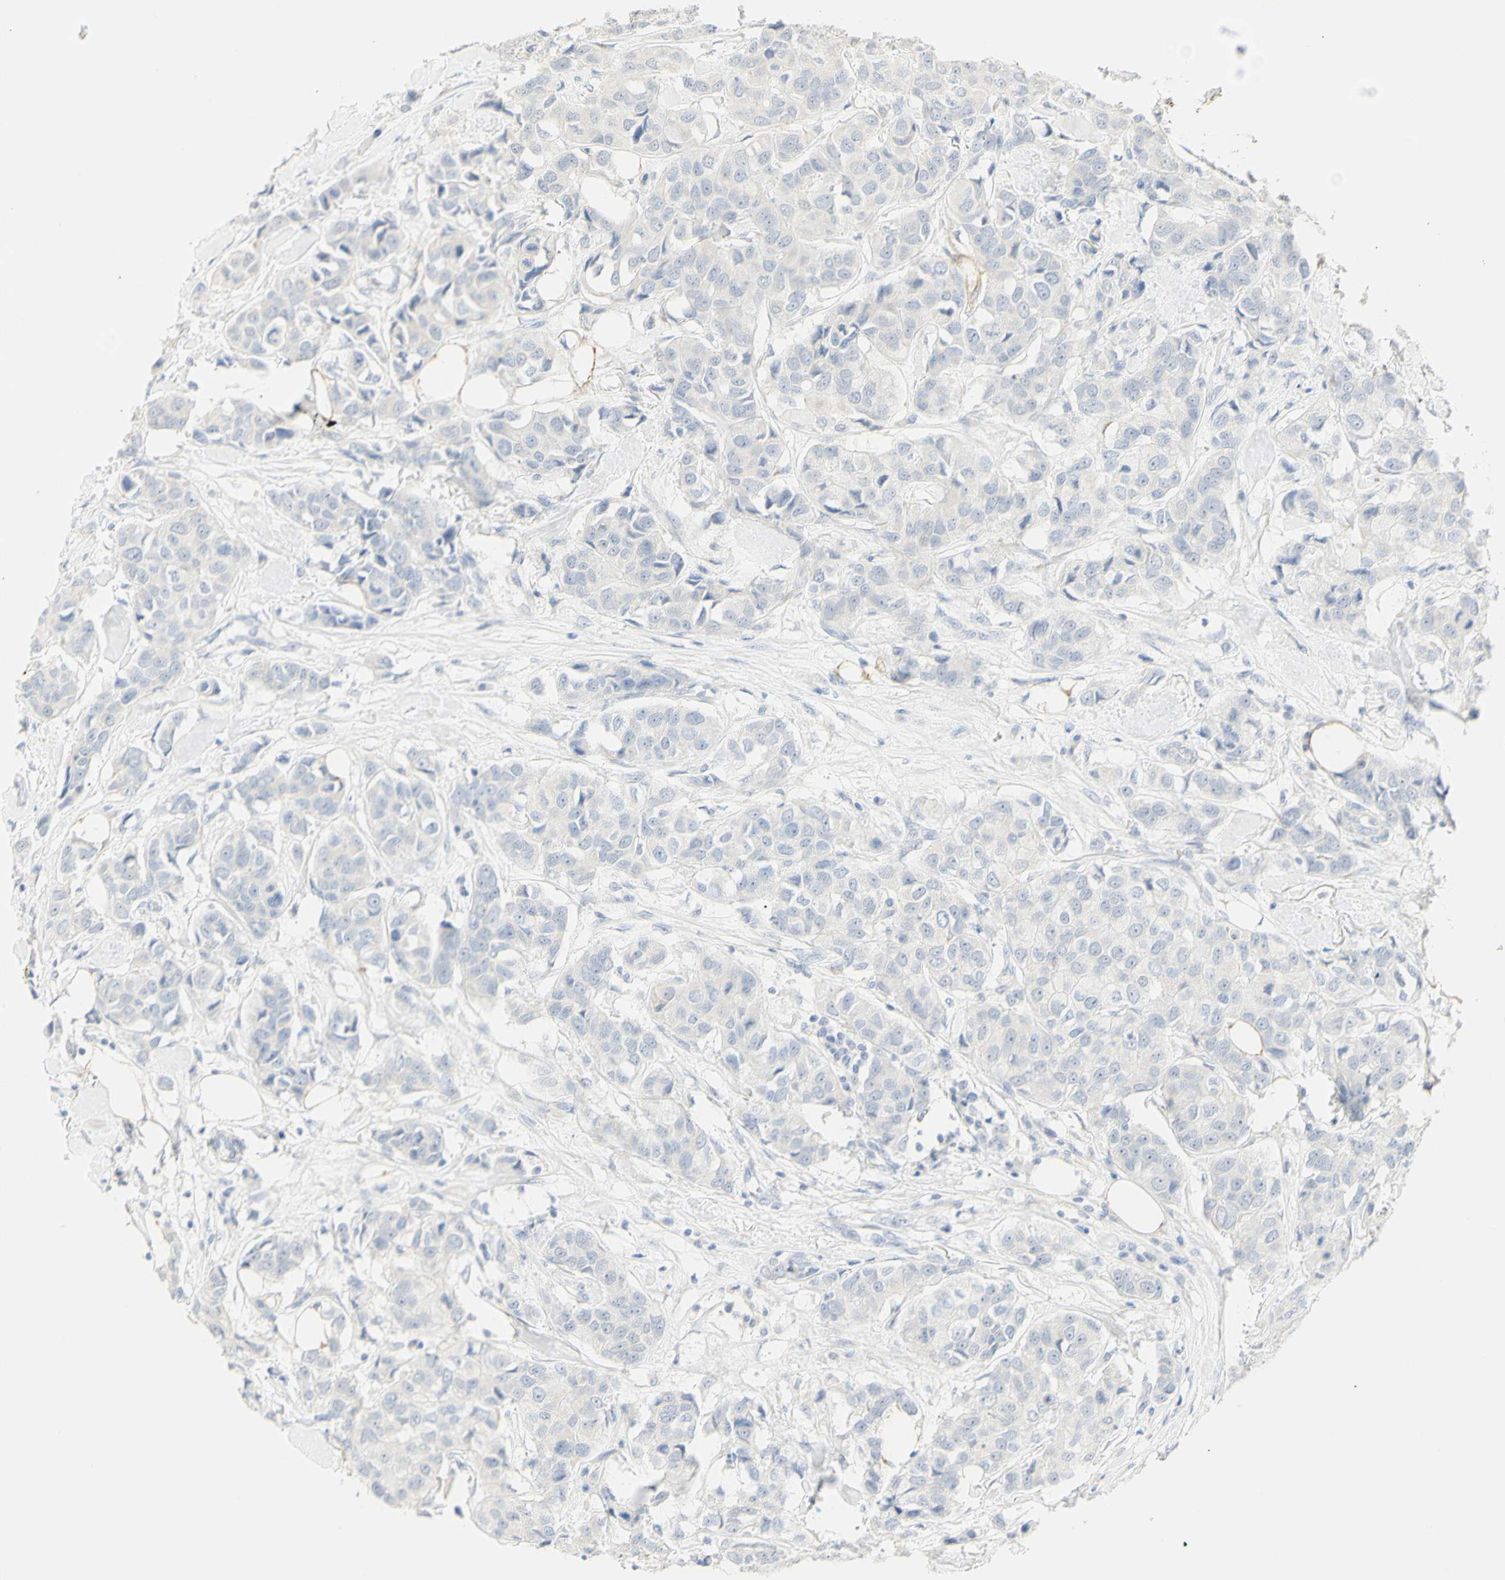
{"staining": {"intensity": "negative", "quantity": "none", "location": "none"}, "tissue": "breast cancer", "cell_type": "Tumor cells", "image_type": "cancer", "snomed": [{"axis": "morphology", "description": "Duct carcinoma"}, {"axis": "topography", "description": "Breast"}], "caption": "An IHC histopathology image of invasive ductal carcinoma (breast) is shown. There is no staining in tumor cells of invasive ductal carcinoma (breast). (Stains: DAB (3,3'-diaminobenzidine) immunohistochemistry (IHC) with hematoxylin counter stain, Microscopy: brightfield microscopy at high magnification).", "gene": "B4GALNT3", "patient": {"sex": "female", "age": 80}}